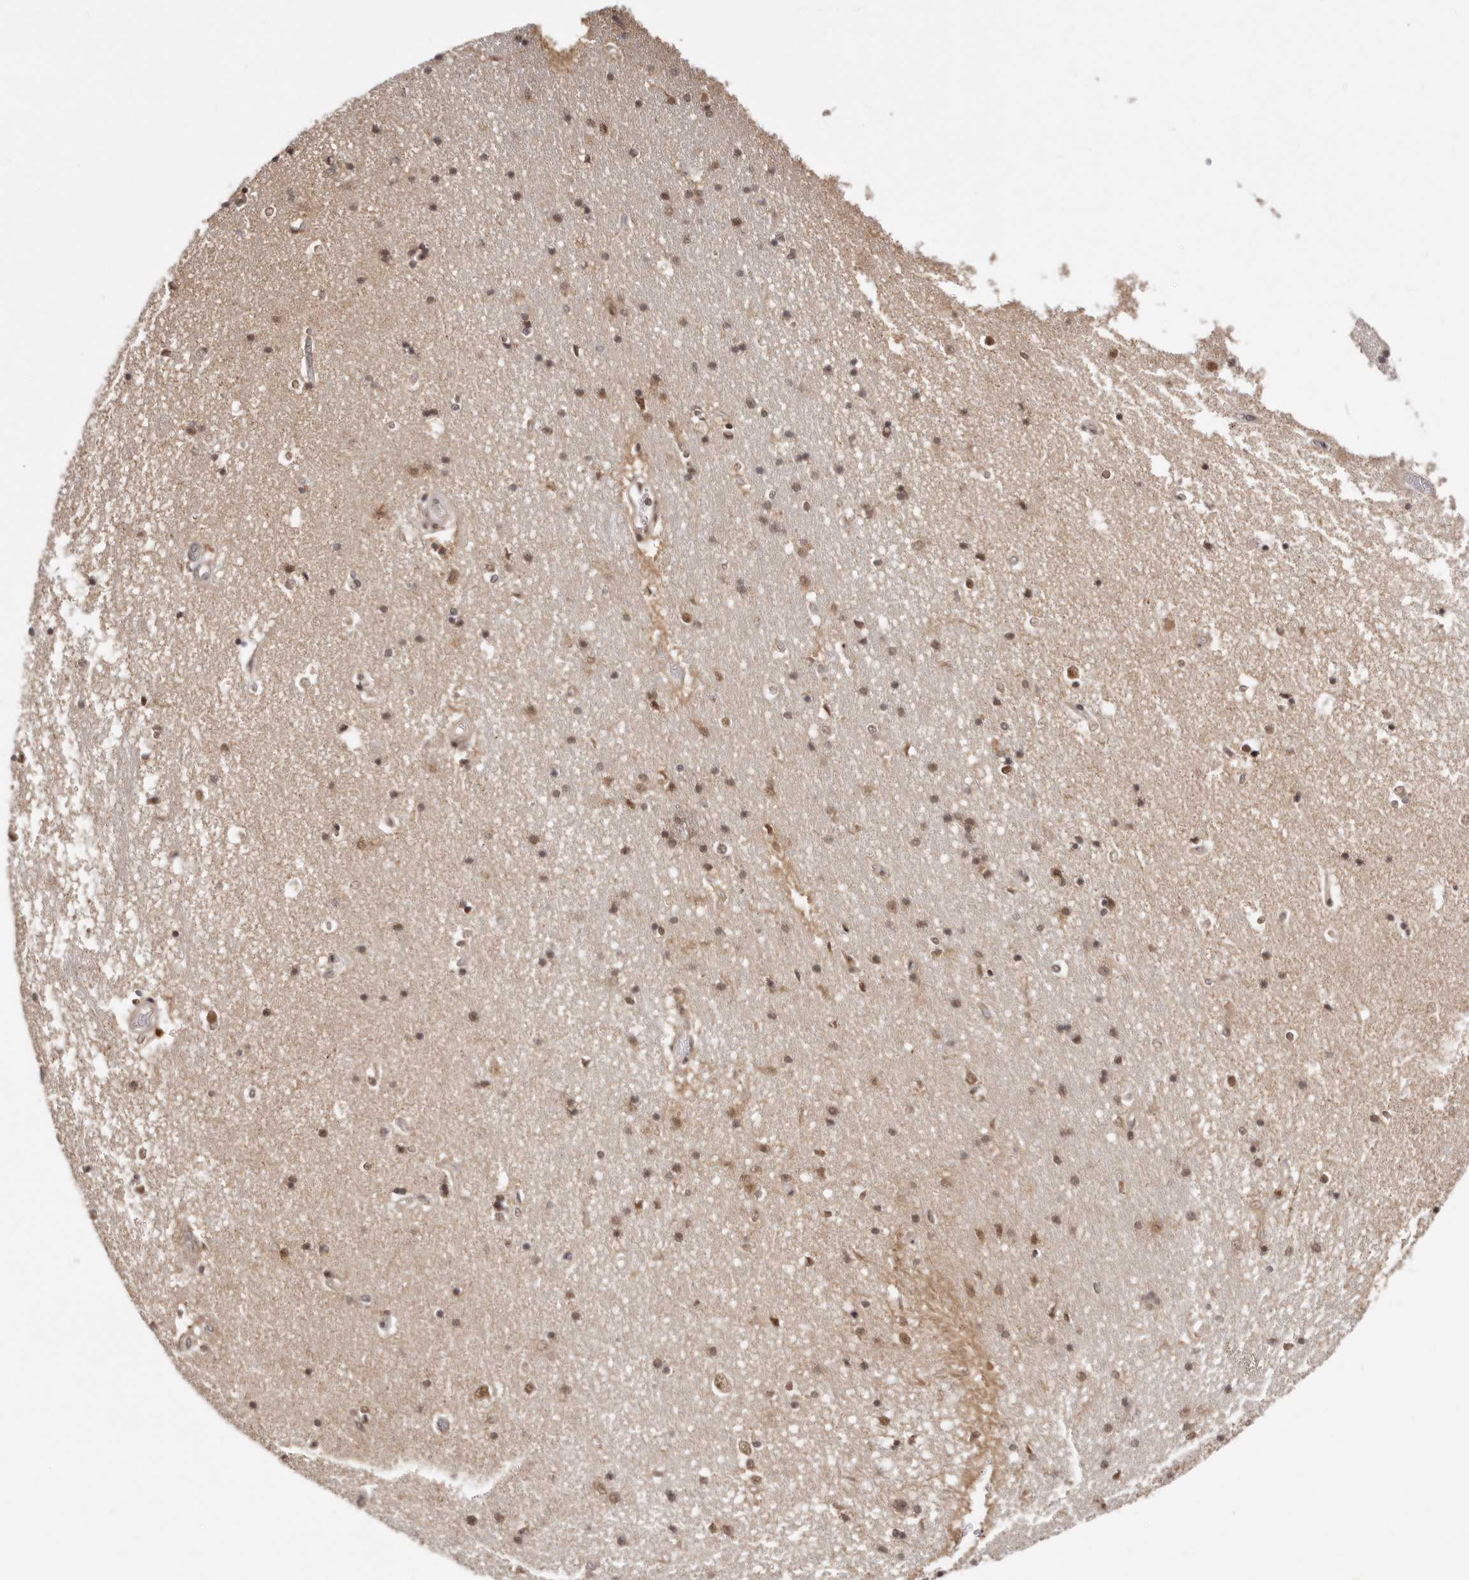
{"staining": {"intensity": "moderate", "quantity": ">75%", "location": "nuclear"}, "tissue": "hippocampus", "cell_type": "Glial cells", "image_type": "normal", "snomed": [{"axis": "morphology", "description": "Normal tissue, NOS"}, {"axis": "topography", "description": "Hippocampus"}], "caption": "Immunohistochemical staining of normal hippocampus displays moderate nuclear protein staining in approximately >75% of glial cells. (DAB IHC with brightfield microscopy, high magnification).", "gene": "MED8", "patient": {"sex": "male", "age": 45}}